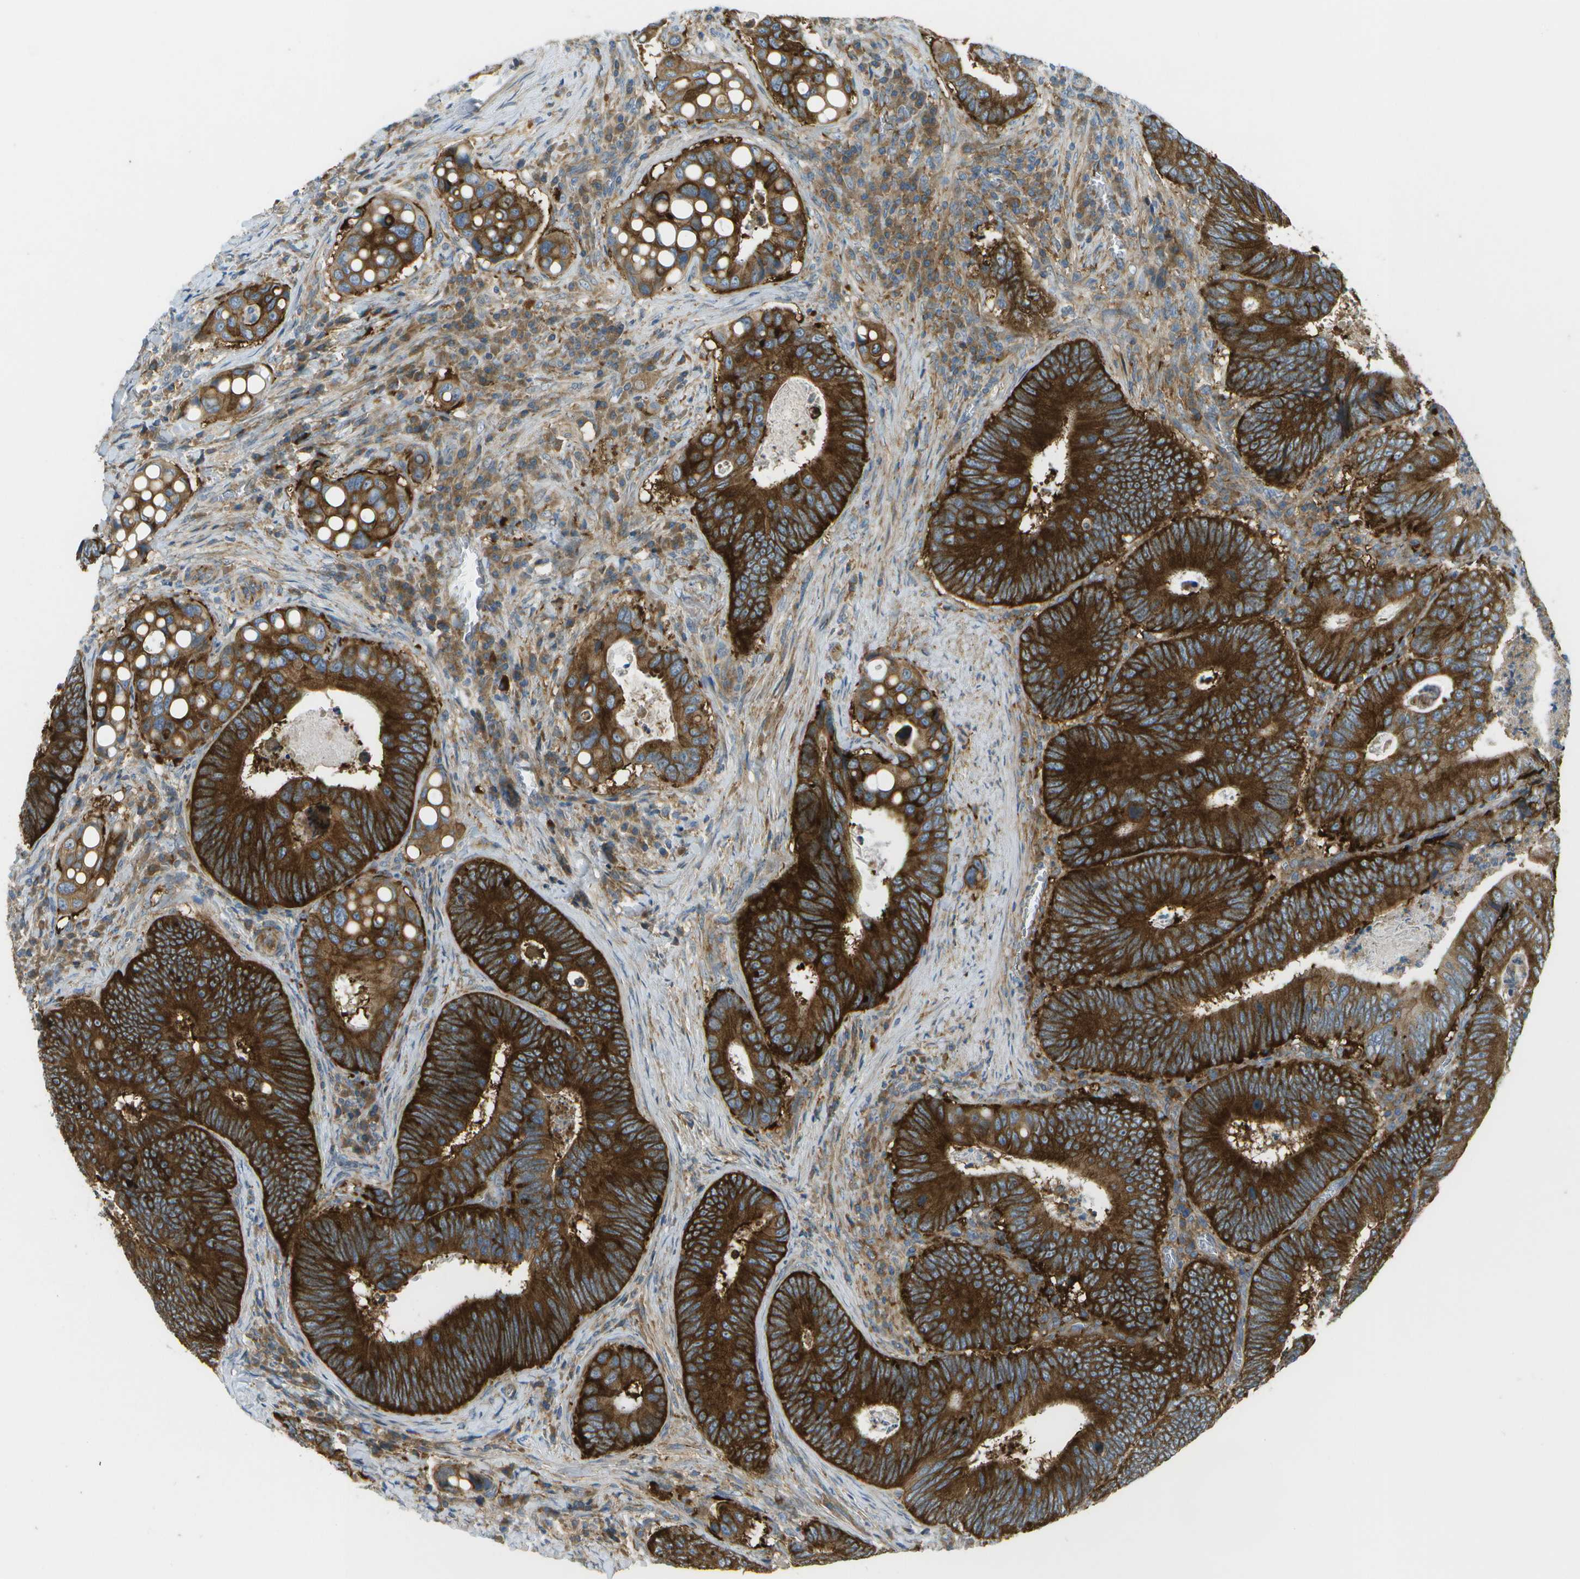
{"staining": {"intensity": "strong", "quantity": ">75%", "location": "cytoplasmic/membranous"}, "tissue": "colorectal cancer", "cell_type": "Tumor cells", "image_type": "cancer", "snomed": [{"axis": "morphology", "description": "Inflammation, NOS"}, {"axis": "morphology", "description": "Adenocarcinoma, NOS"}, {"axis": "topography", "description": "Colon"}], "caption": "The photomicrograph shows immunohistochemical staining of colorectal cancer (adenocarcinoma). There is strong cytoplasmic/membranous positivity is identified in approximately >75% of tumor cells. The staining was performed using DAB (3,3'-diaminobenzidine) to visualize the protein expression in brown, while the nuclei were stained in blue with hematoxylin (Magnification: 20x).", "gene": "WNK2", "patient": {"sex": "male", "age": 72}}